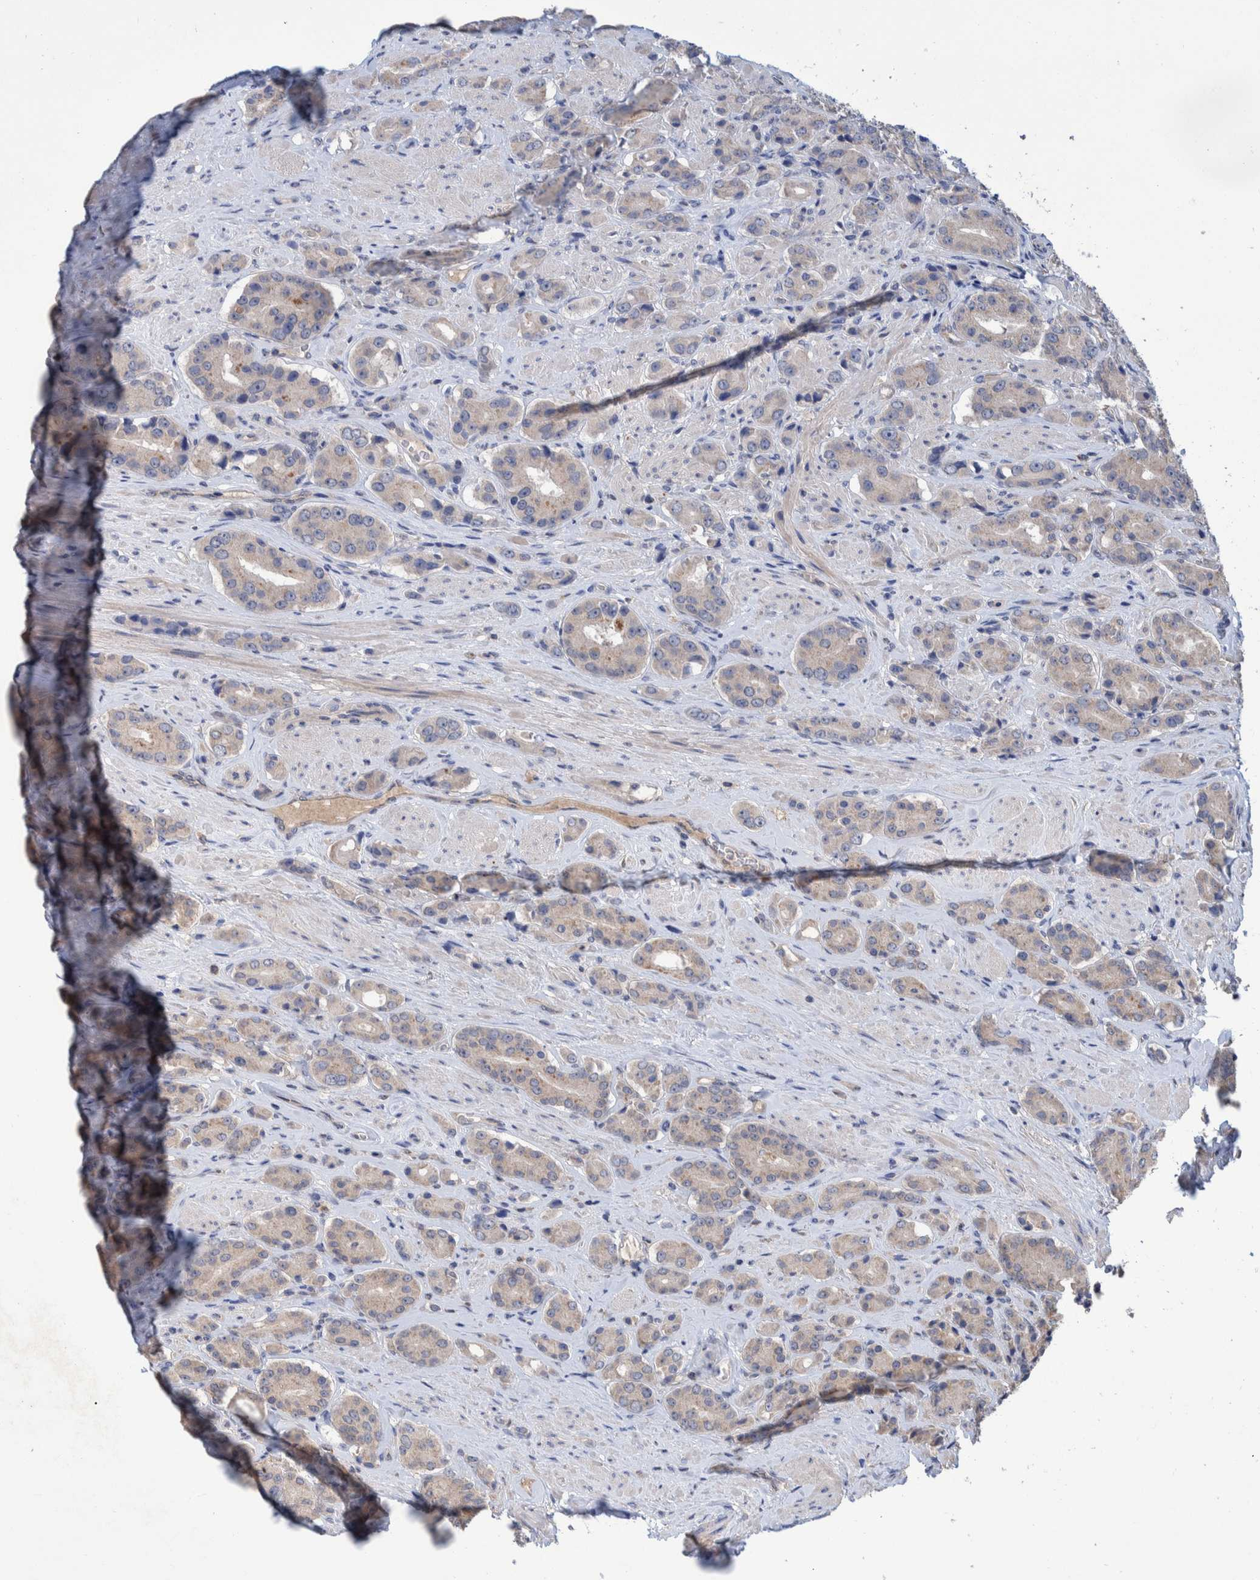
{"staining": {"intensity": "weak", "quantity": "<25%", "location": "cytoplasmic/membranous"}, "tissue": "prostate cancer", "cell_type": "Tumor cells", "image_type": "cancer", "snomed": [{"axis": "morphology", "description": "Adenocarcinoma, High grade"}, {"axis": "topography", "description": "Prostate"}], "caption": "The immunohistochemistry (IHC) image has no significant positivity in tumor cells of adenocarcinoma (high-grade) (prostate) tissue.", "gene": "PLPBP", "patient": {"sex": "male", "age": 71}}